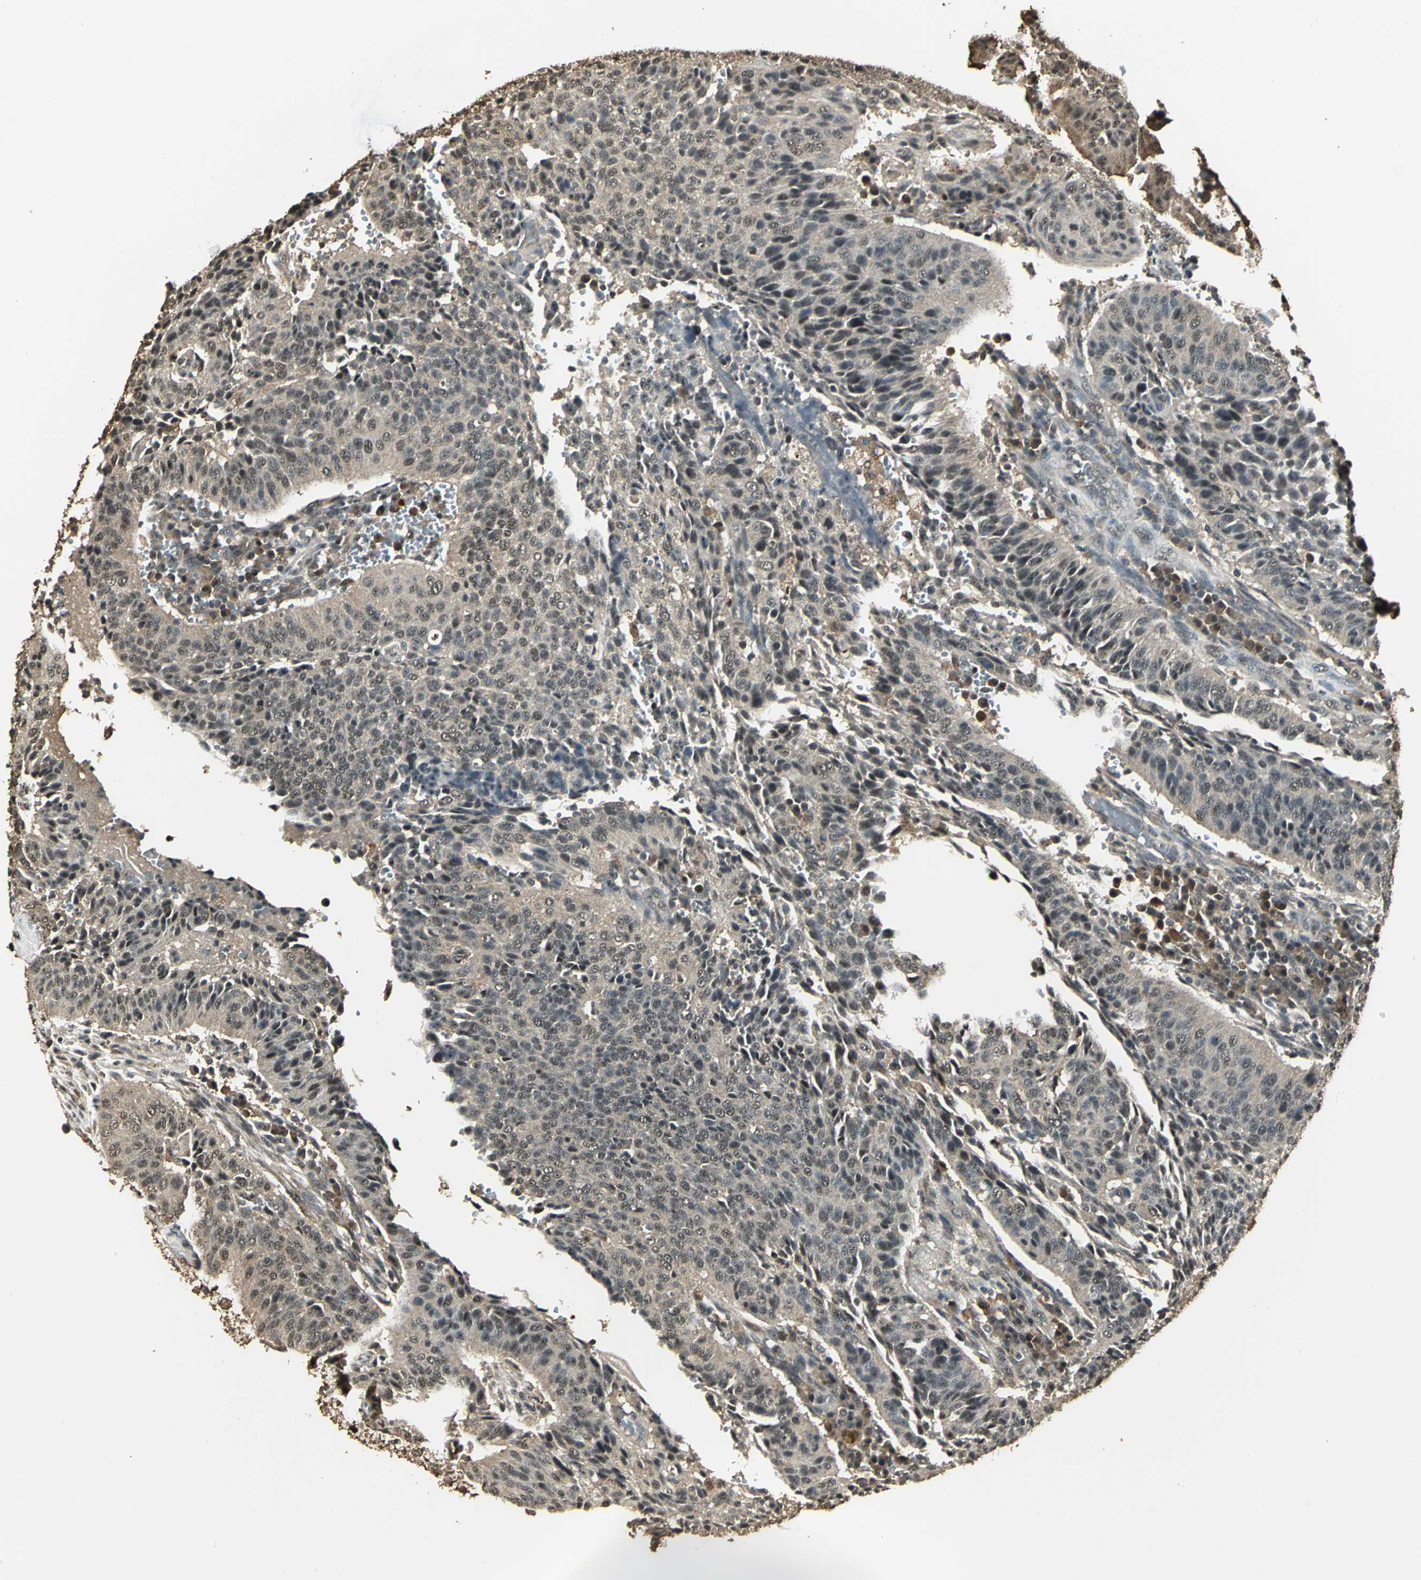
{"staining": {"intensity": "weak", "quantity": "25%-75%", "location": "cytoplasmic/membranous"}, "tissue": "cervical cancer", "cell_type": "Tumor cells", "image_type": "cancer", "snomed": [{"axis": "morphology", "description": "Squamous cell carcinoma, NOS"}, {"axis": "topography", "description": "Cervix"}], "caption": "A micrograph of cervical cancer stained for a protein shows weak cytoplasmic/membranous brown staining in tumor cells. The staining is performed using DAB (3,3'-diaminobenzidine) brown chromogen to label protein expression. The nuclei are counter-stained blue using hematoxylin.", "gene": "UCHL5", "patient": {"sex": "female", "age": 39}}